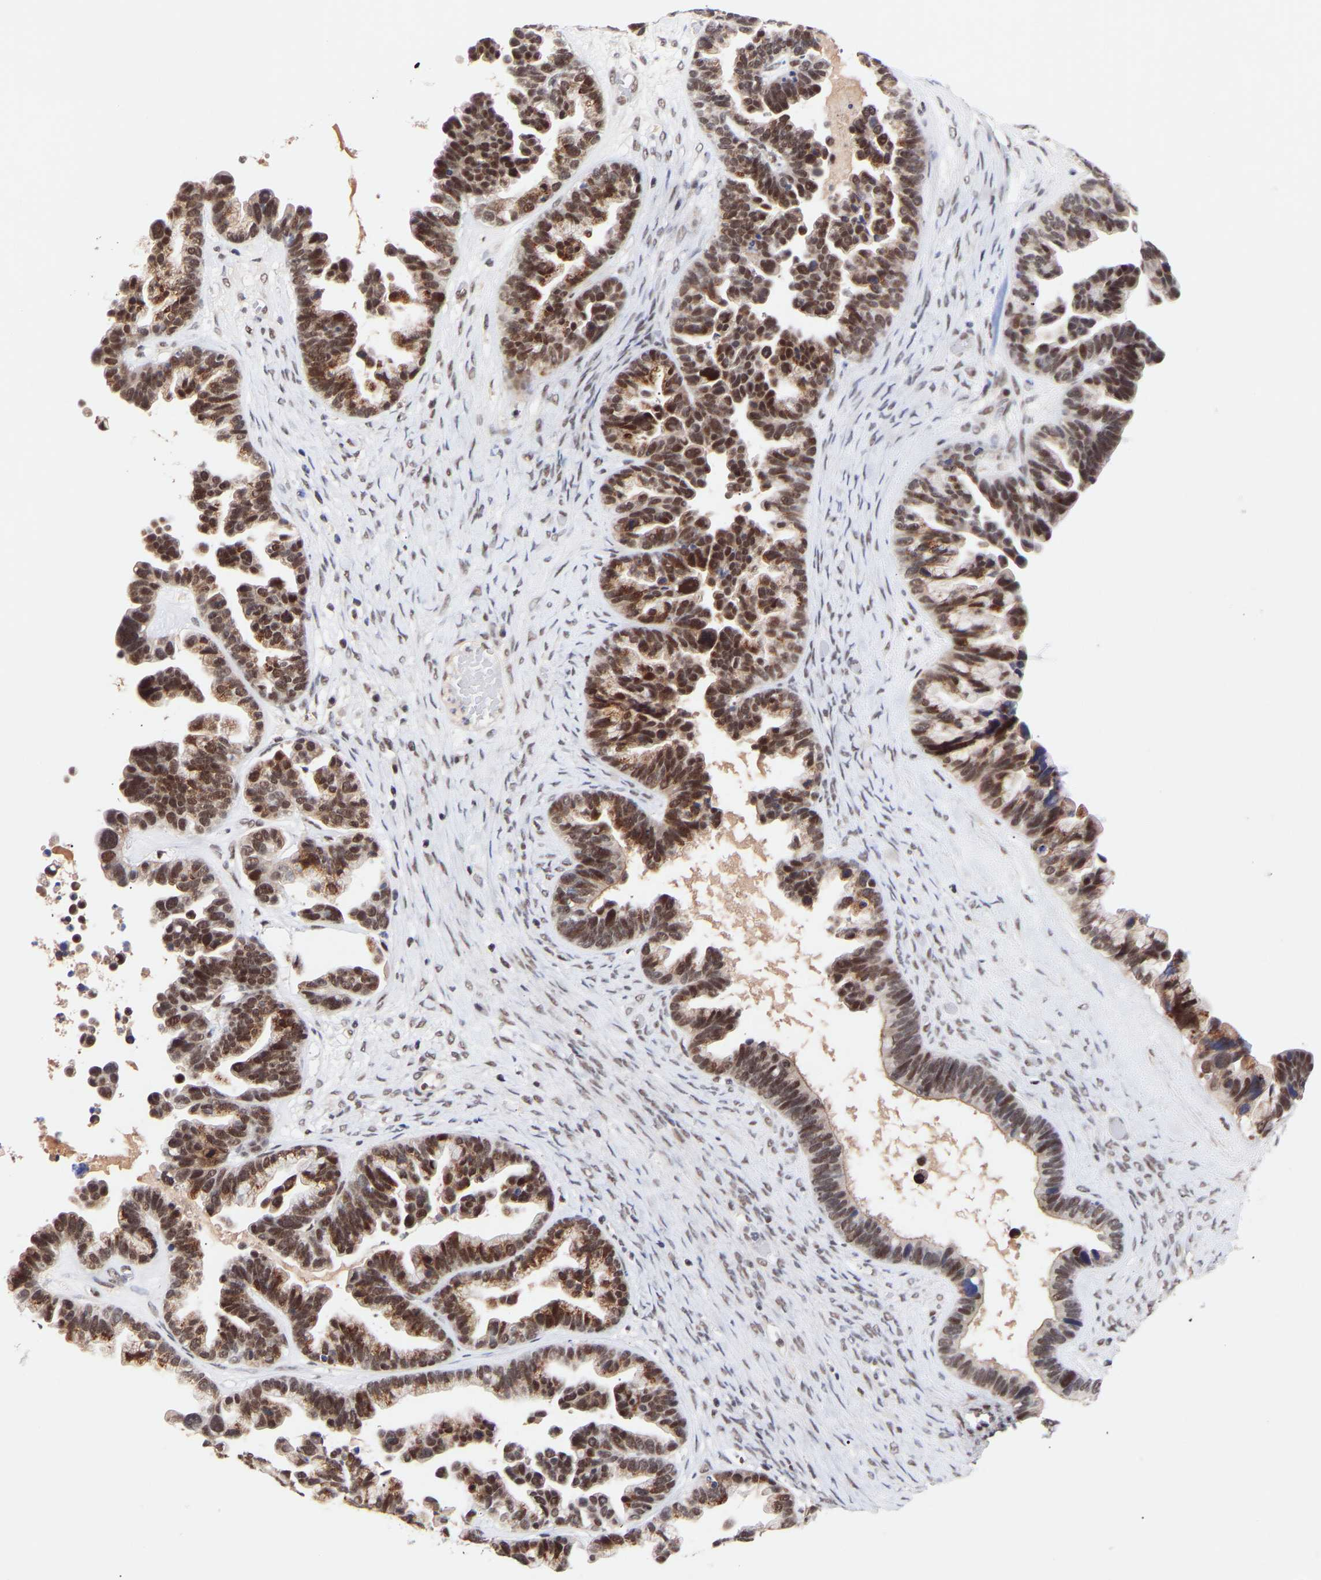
{"staining": {"intensity": "moderate", "quantity": ">75%", "location": "nuclear"}, "tissue": "ovarian cancer", "cell_type": "Tumor cells", "image_type": "cancer", "snomed": [{"axis": "morphology", "description": "Cystadenocarcinoma, serous, NOS"}, {"axis": "topography", "description": "Ovary"}], "caption": "This is a photomicrograph of IHC staining of ovarian cancer, which shows moderate positivity in the nuclear of tumor cells.", "gene": "RBM15", "patient": {"sex": "female", "age": 56}}